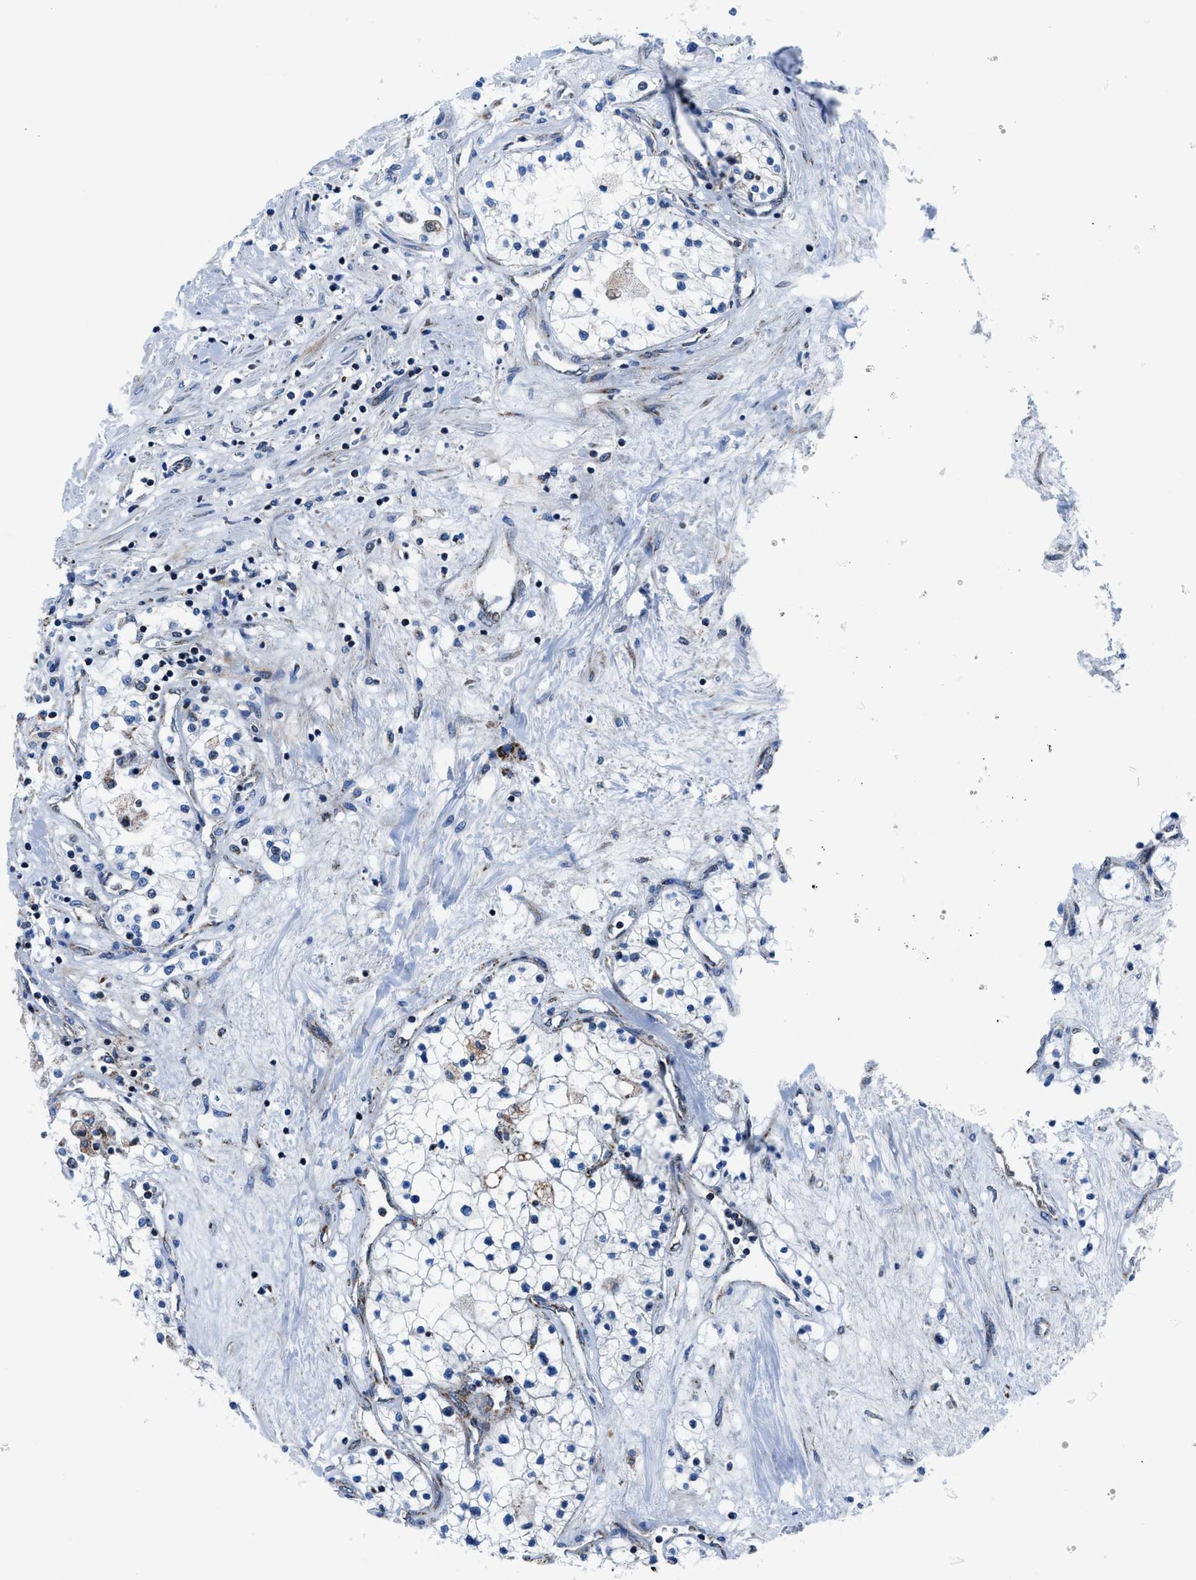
{"staining": {"intensity": "negative", "quantity": "none", "location": "none"}, "tissue": "renal cancer", "cell_type": "Tumor cells", "image_type": "cancer", "snomed": [{"axis": "morphology", "description": "Adenocarcinoma, NOS"}, {"axis": "topography", "description": "Kidney"}], "caption": "An IHC photomicrograph of renal cancer is shown. There is no staining in tumor cells of renal cancer.", "gene": "LMO2", "patient": {"sex": "male", "age": 68}}